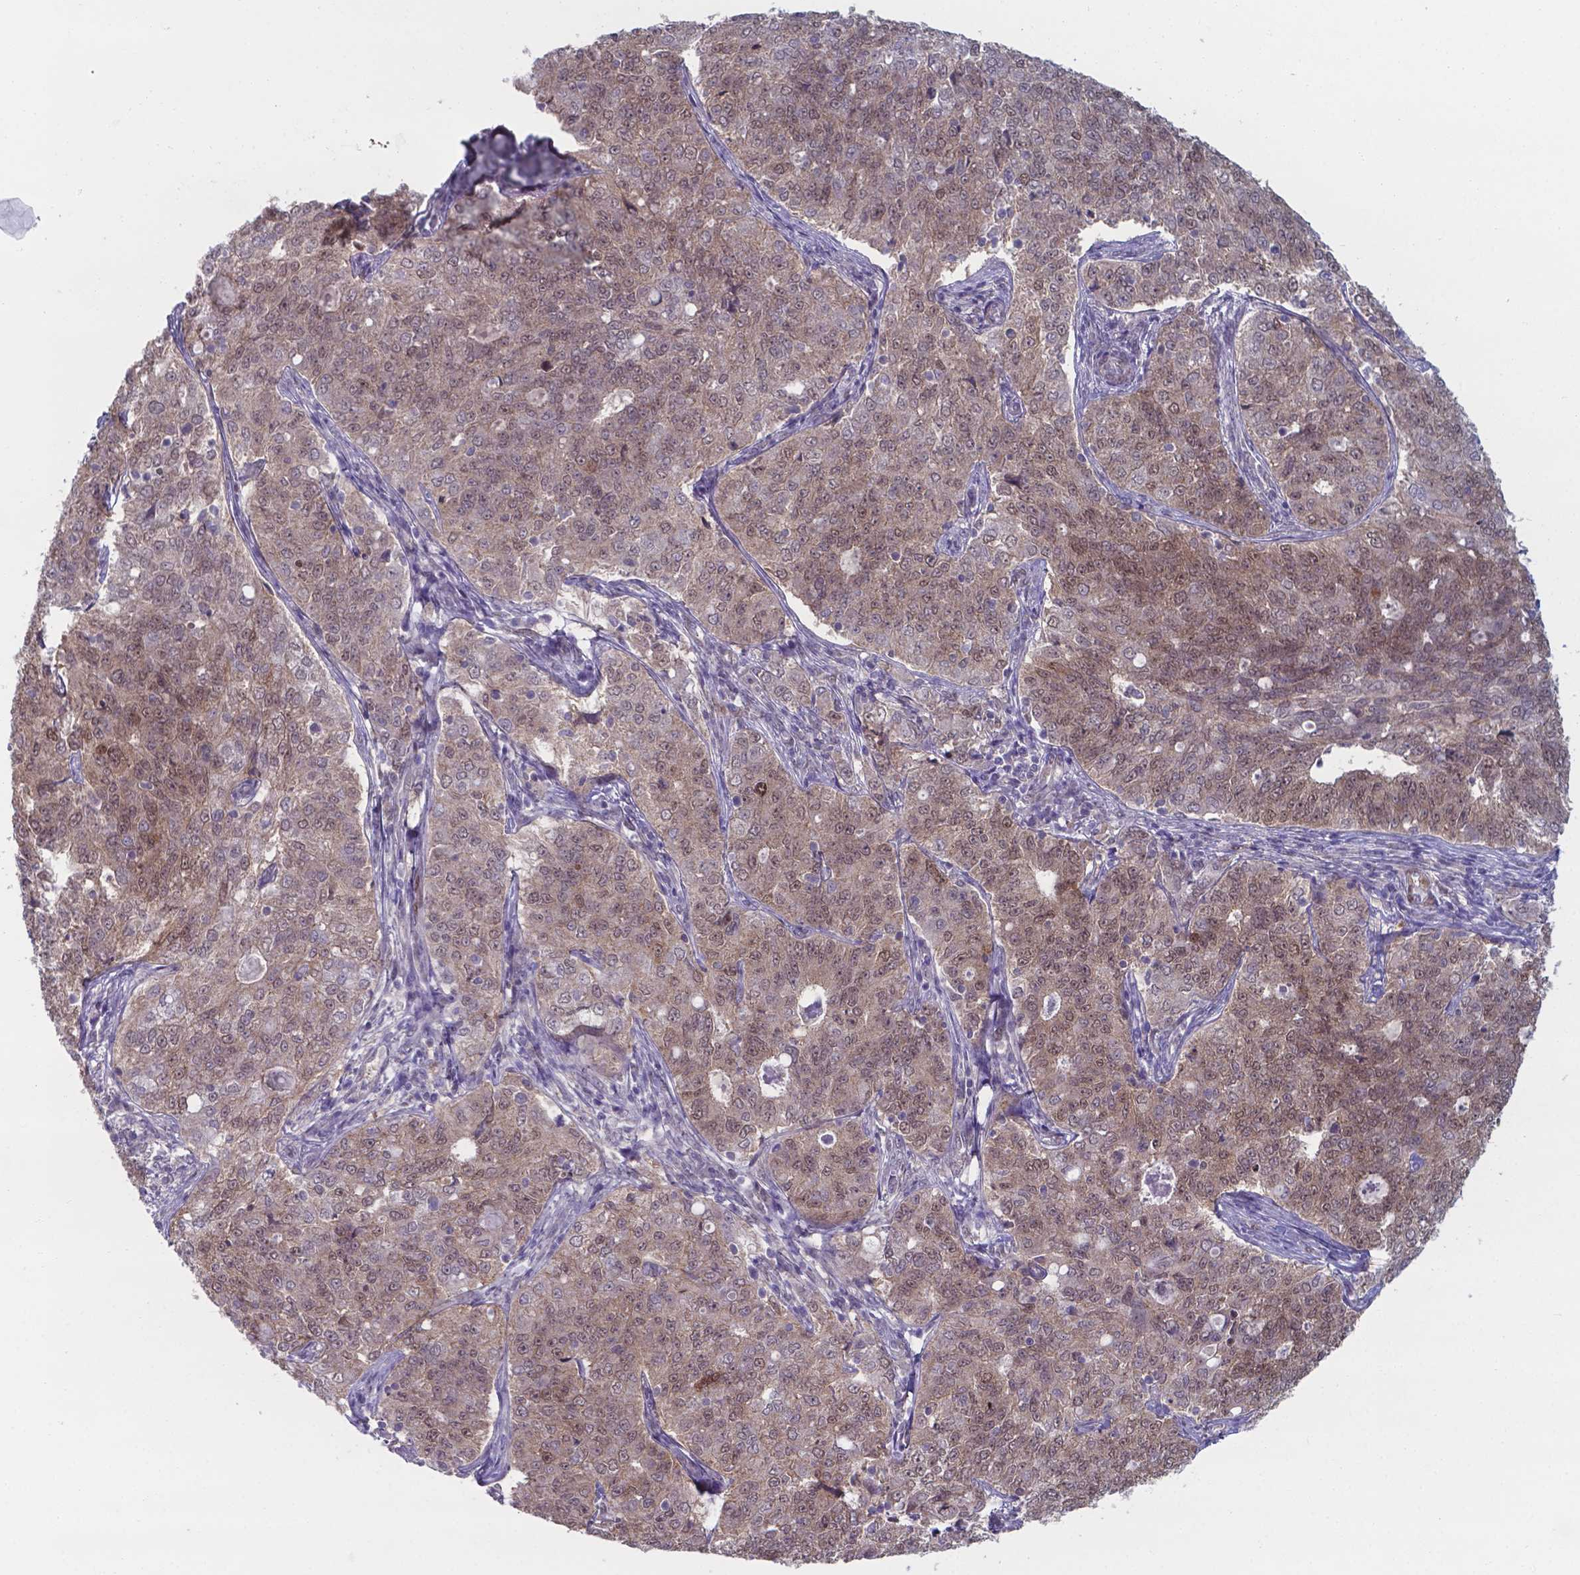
{"staining": {"intensity": "weak", "quantity": "25%-75%", "location": "cytoplasmic/membranous,nuclear"}, "tissue": "endometrial cancer", "cell_type": "Tumor cells", "image_type": "cancer", "snomed": [{"axis": "morphology", "description": "Adenocarcinoma, NOS"}, {"axis": "topography", "description": "Endometrium"}], "caption": "The micrograph exhibits immunohistochemical staining of endometrial adenocarcinoma. There is weak cytoplasmic/membranous and nuclear positivity is seen in approximately 25%-75% of tumor cells. (IHC, brightfield microscopy, high magnification).", "gene": "UBE2E2", "patient": {"sex": "female", "age": 43}}